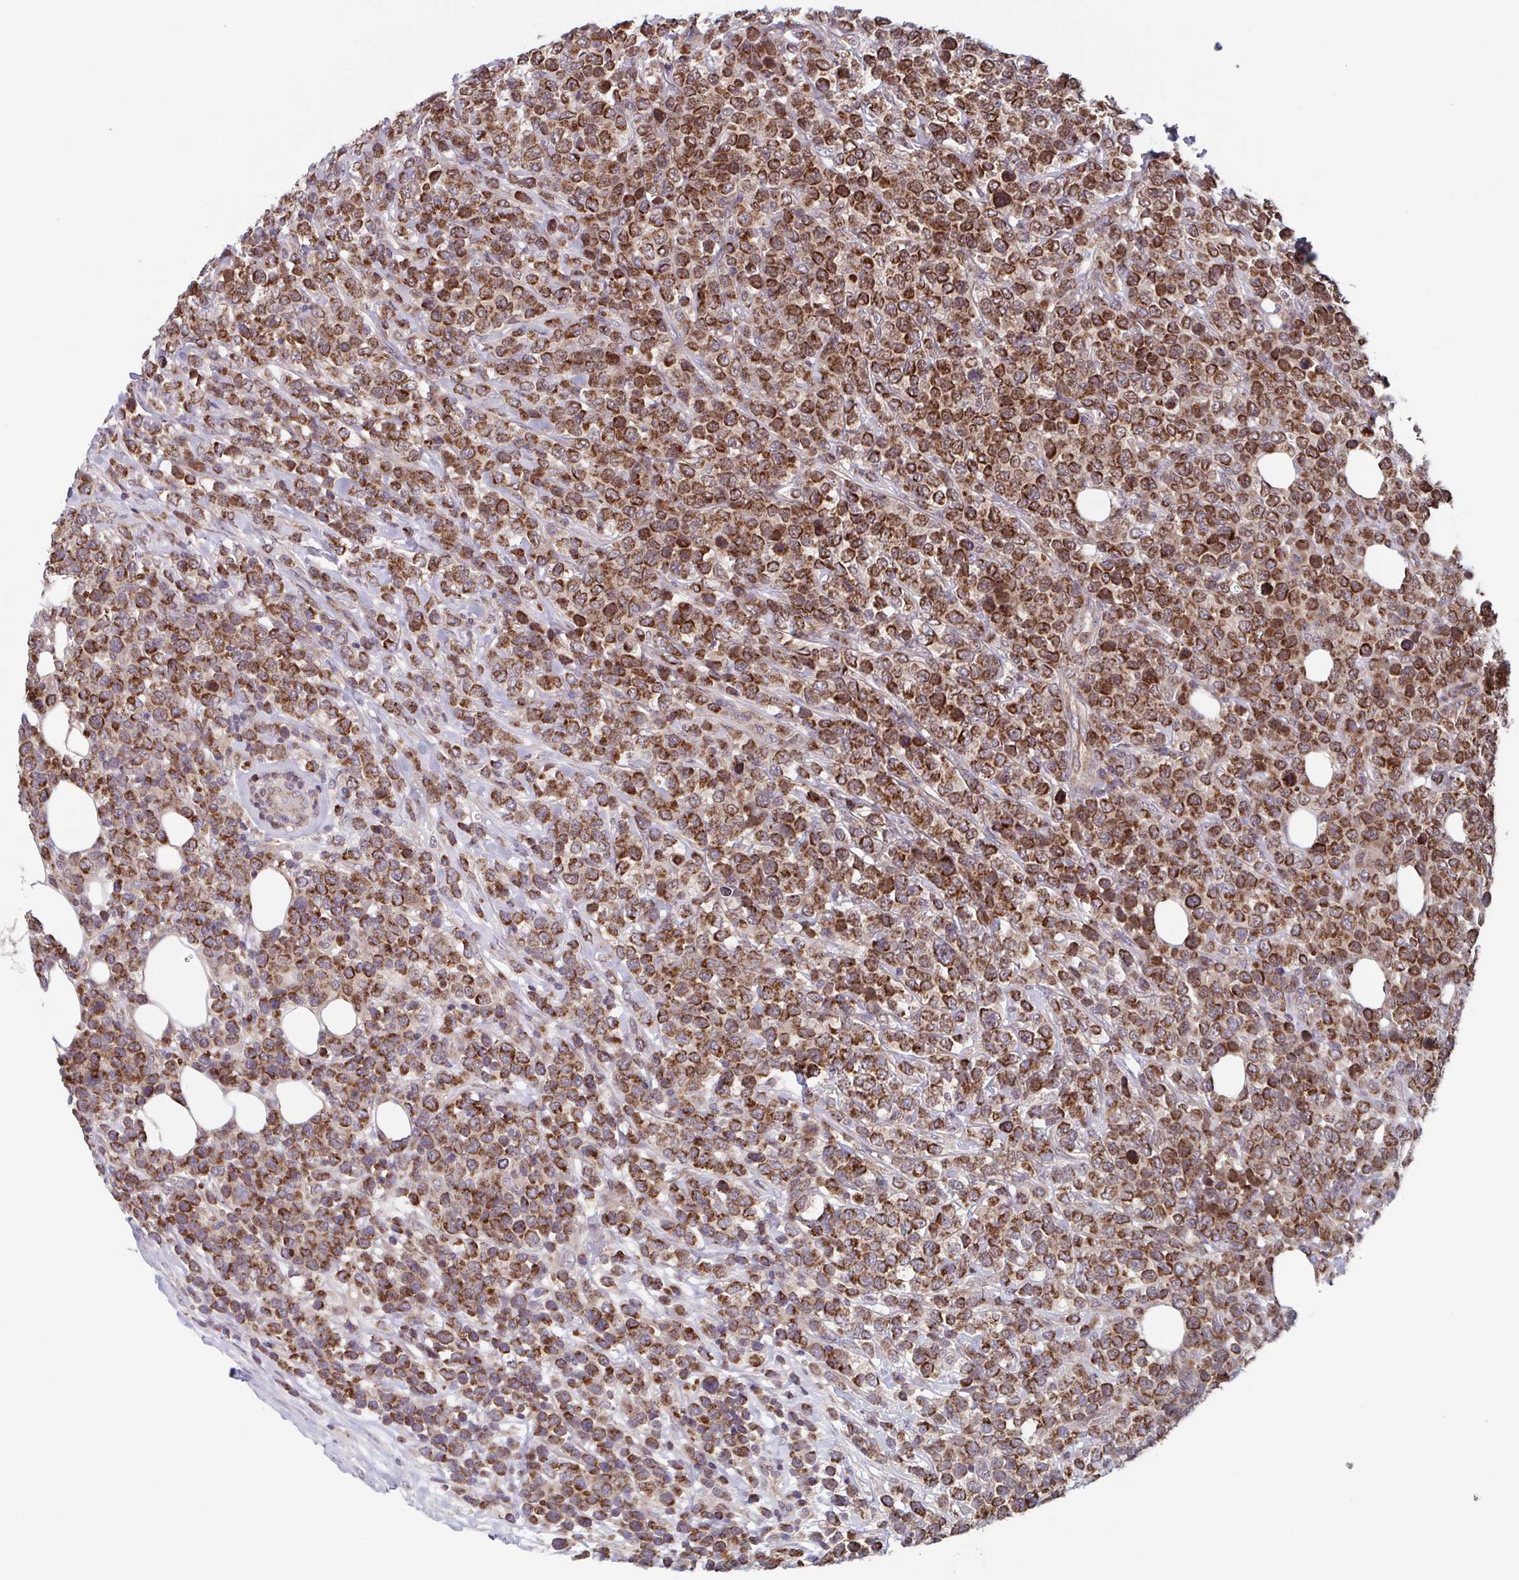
{"staining": {"intensity": "strong", "quantity": ">75%", "location": "cytoplasmic/membranous"}, "tissue": "lymphoma", "cell_type": "Tumor cells", "image_type": "cancer", "snomed": [{"axis": "morphology", "description": "Malignant lymphoma, non-Hodgkin's type, High grade"}, {"axis": "topography", "description": "Soft tissue"}], "caption": "Brown immunohistochemical staining in lymphoma shows strong cytoplasmic/membranous expression in approximately >75% of tumor cells. The protein of interest is stained brown, and the nuclei are stained in blue (DAB IHC with brightfield microscopy, high magnification).", "gene": "TTC19", "patient": {"sex": "female", "age": 56}}